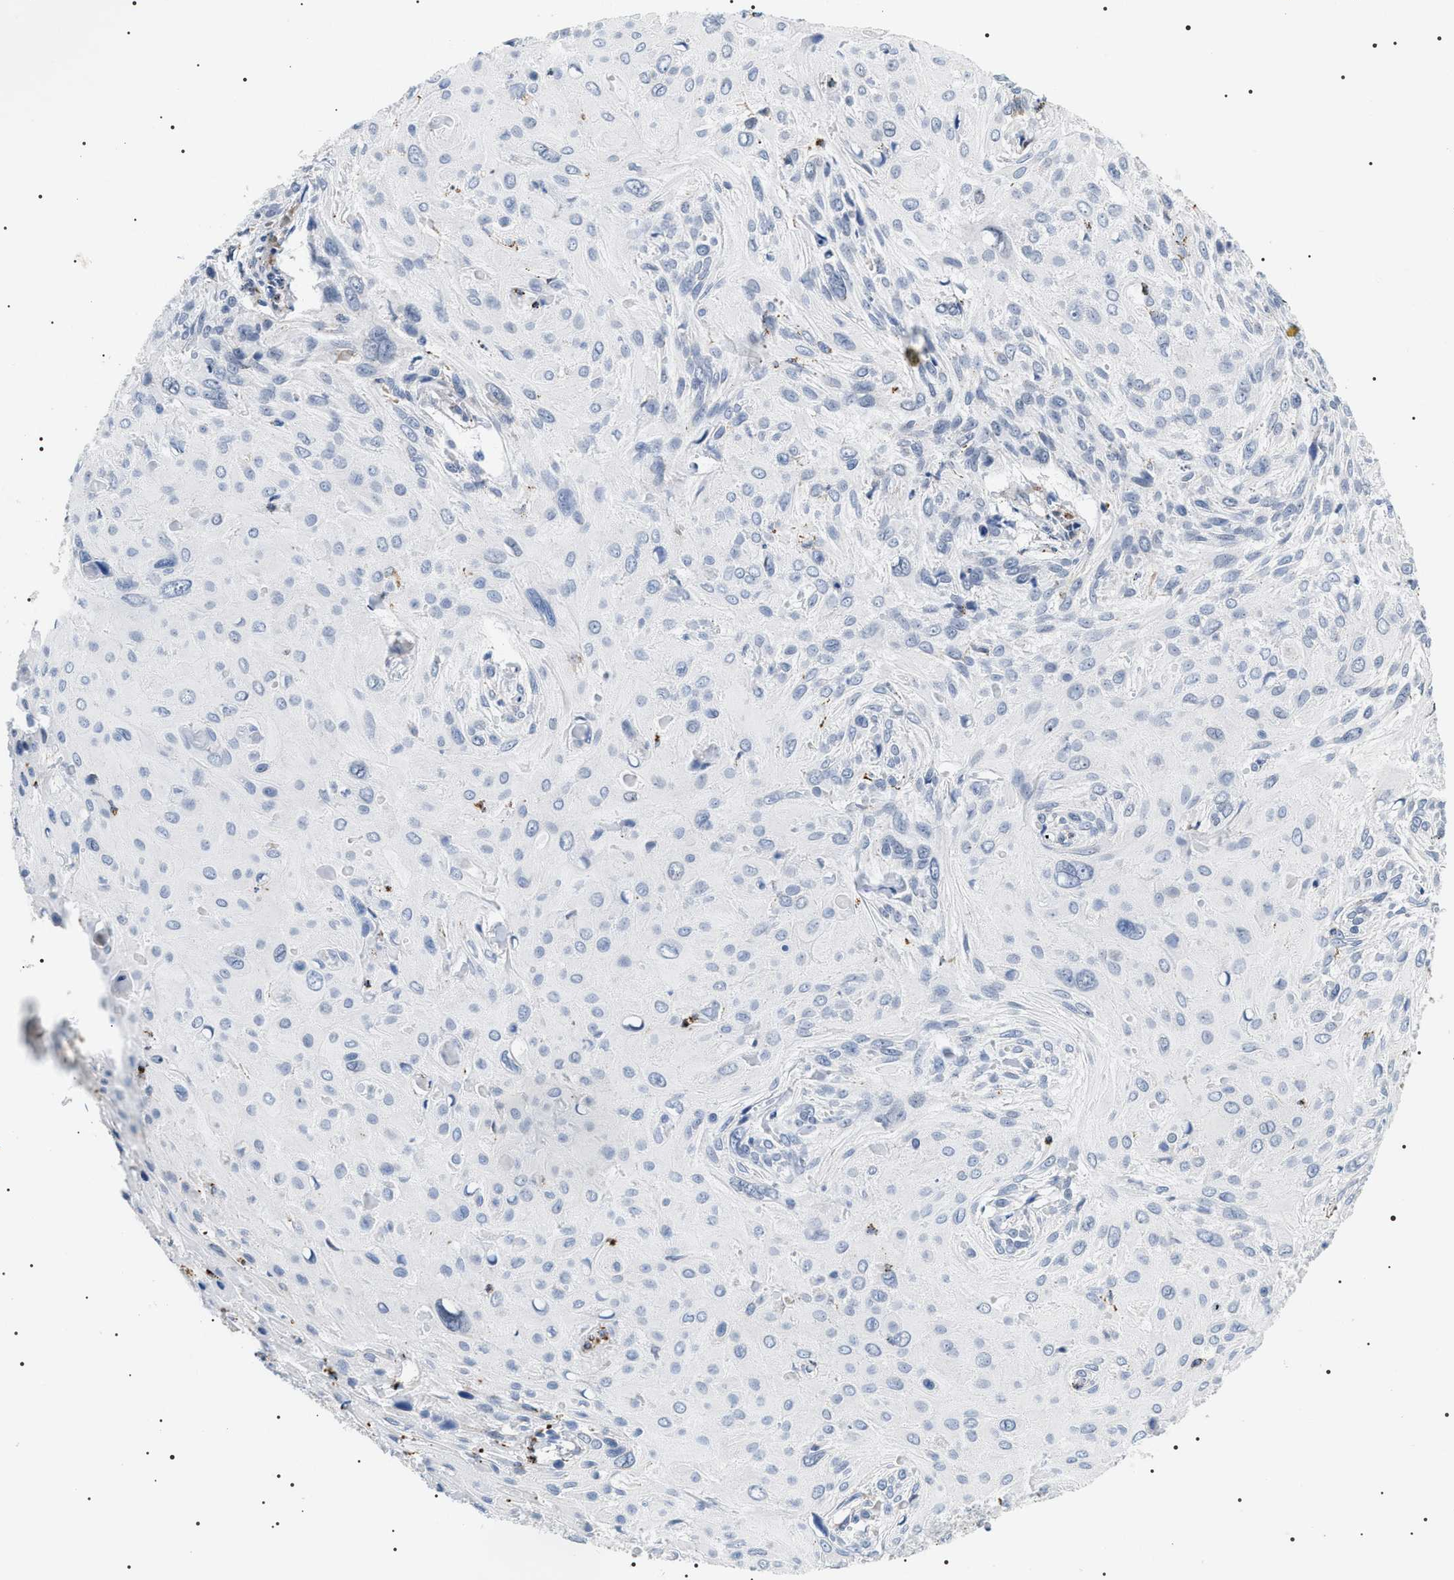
{"staining": {"intensity": "negative", "quantity": "none", "location": "none"}, "tissue": "cervical cancer", "cell_type": "Tumor cells", "image_type": "cancer", "snomed": [{"axis": "morphology", "description": "Squamous cell carcinoma, NOS"}, {"axis": "topography", "description": "Cervix"}], "caption": "Immunohistochemistry micrograph of squamous cell carcinoma (cervical) stained for a protein (brown), which demonstrates no staining in tumor cells. (DAB (3,3'-diaminobenzidine) IHC, high magnification).", "gene": "HSD17B11", "patient": {"sex": "female", "age": 51}}